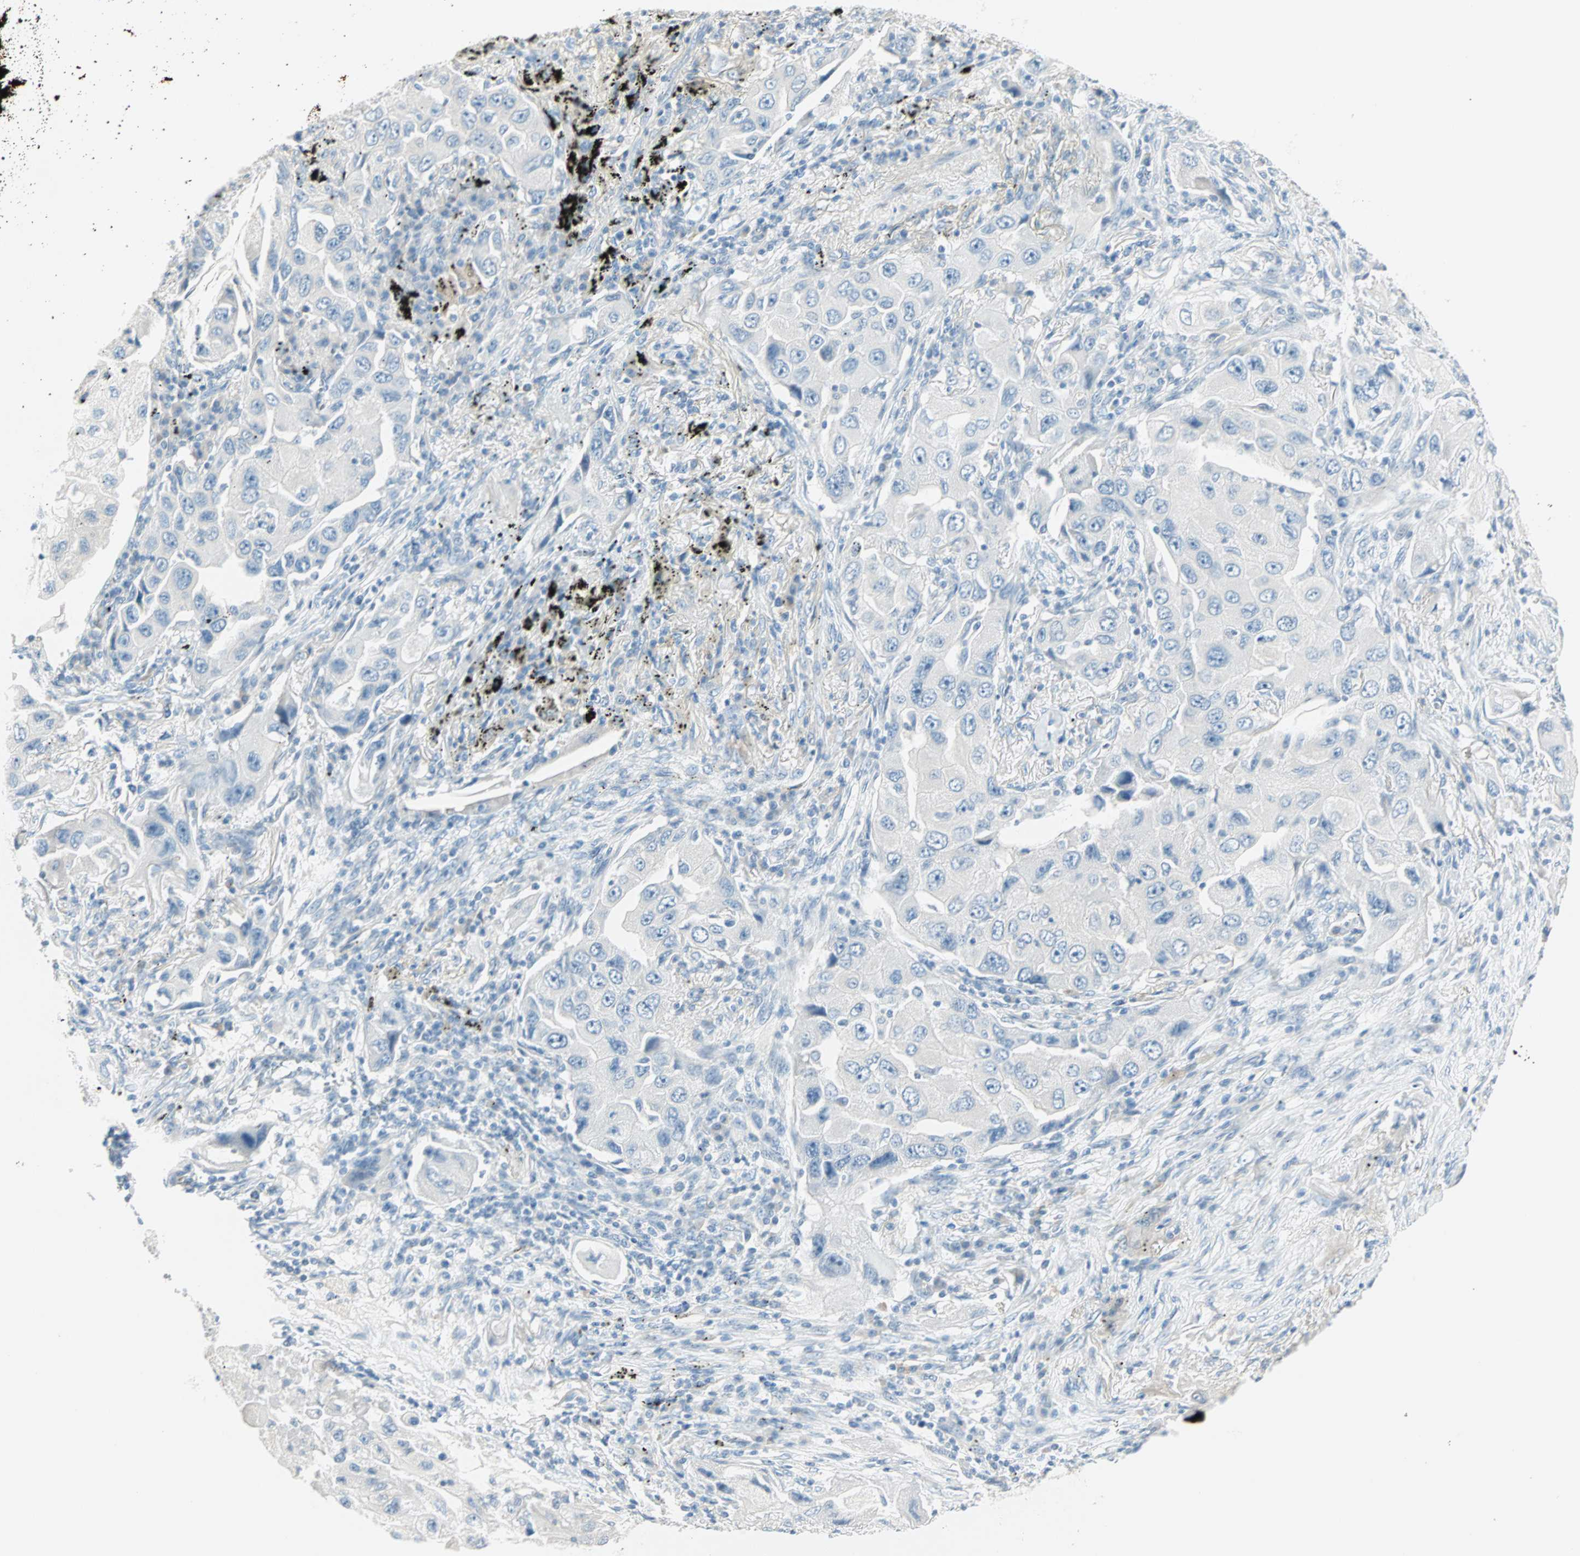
{"staining": {"intensity": "negative", "quantity": "none", "location": "none"}, "tissue": "lung cancer", "cell_type": "Tumor cells", "image_type": "cancer", "snomed": [{"axis": "morphology", "description": "Adenocarcinoma, NOS"}, {"axis": "topography", "description": "Lung"}], "caption": "Immunohistochemical staining of human lung cancer demonstrates no significant positivity in tumor cells.", "gene": "SULT1C2", "patient": {"sex": "female", "age": 65}}